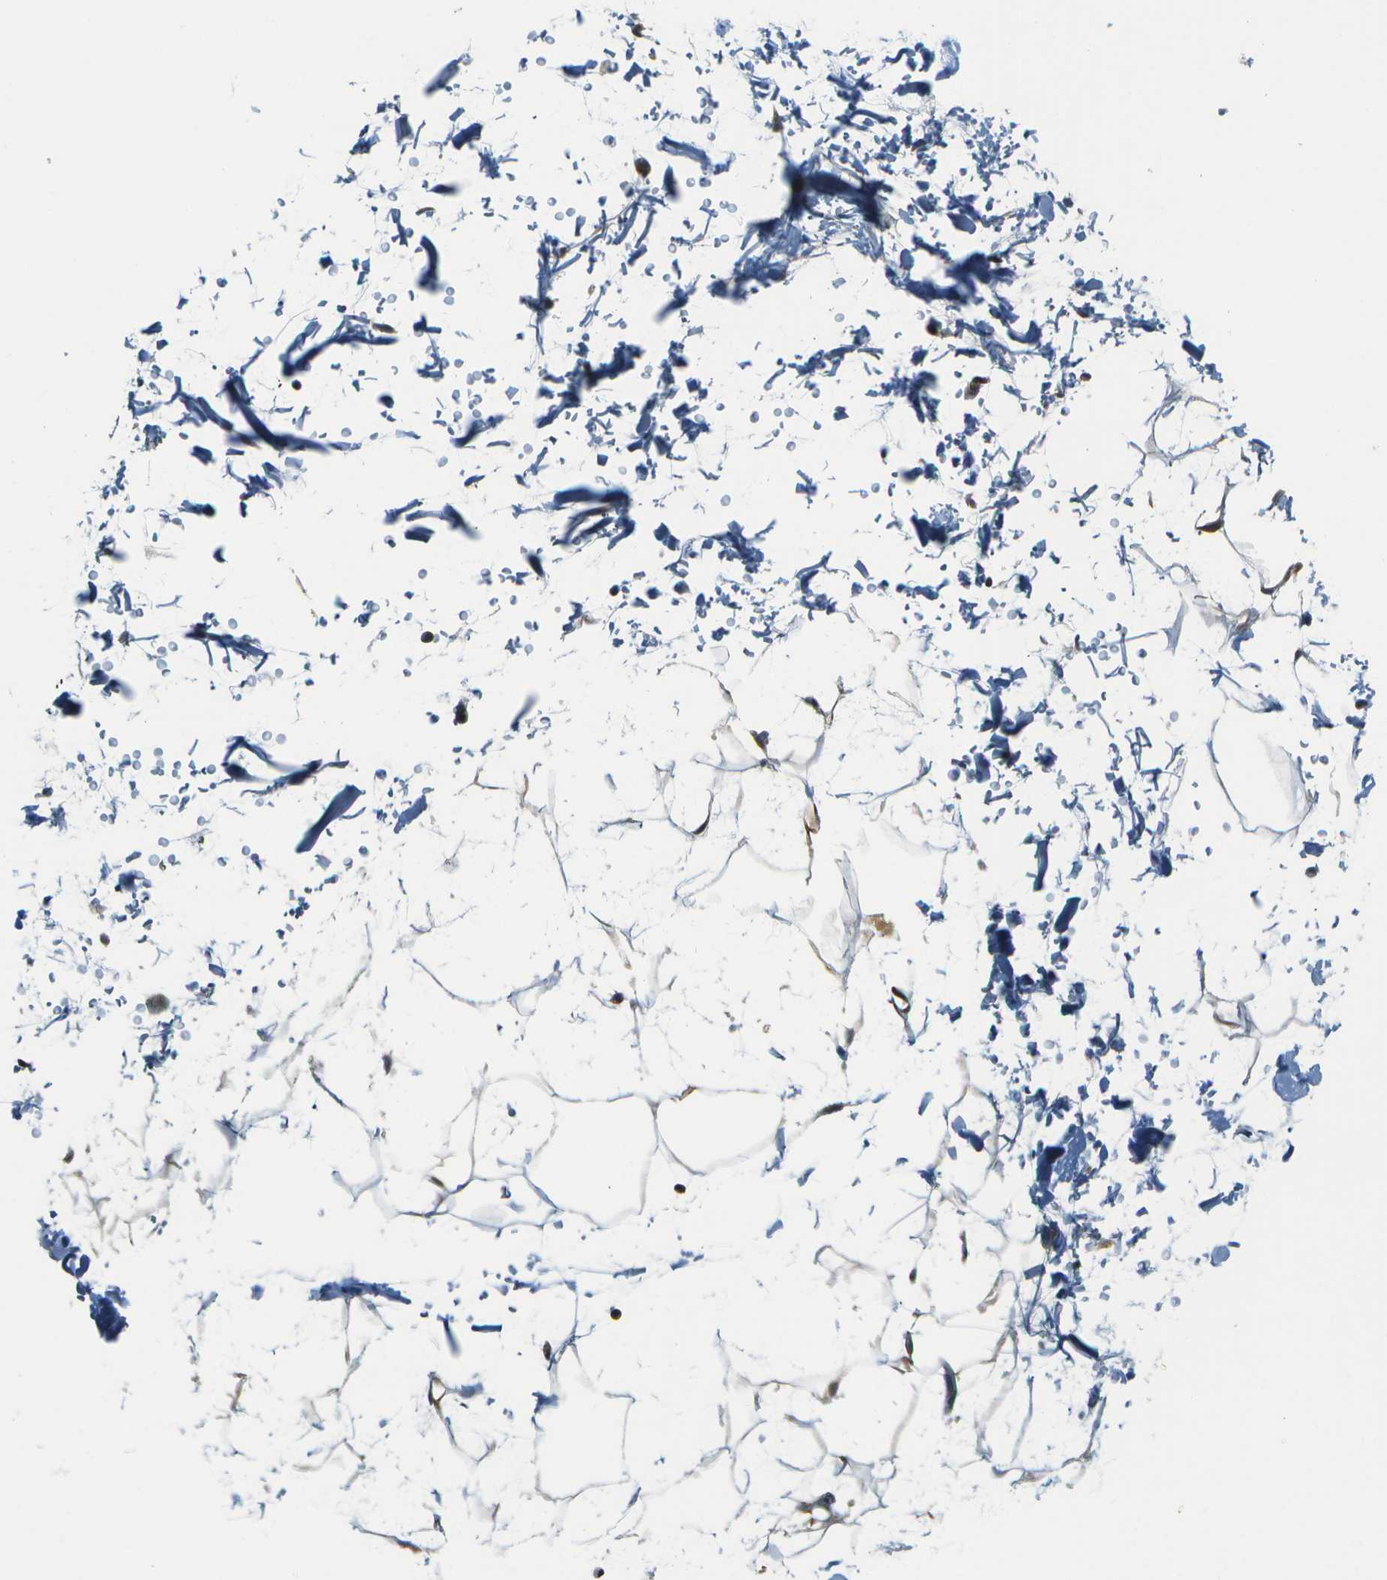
{"staining": {"intensity": "weak", "quantity": ">75%", "location": "cytoplasmic/membranous"}, "tissue": "adipose tissue", "cell_type": "Adipocytes", "image_type": "normal", "snomed": [{"axis": "morphology", "description": "Normal tissue, NOS"}, {"axis": "topography", "description": "Soft tissue"}], "caption": "The histopathology image shows immunohistochemical staining of unremarkable adipose tissue. There is weak cytoplasmic/membranous staining is appreciated in approximately >75% of adipocytes.", "gene": "TMEM19", "patient": {"sex": "male", "age": 72}}